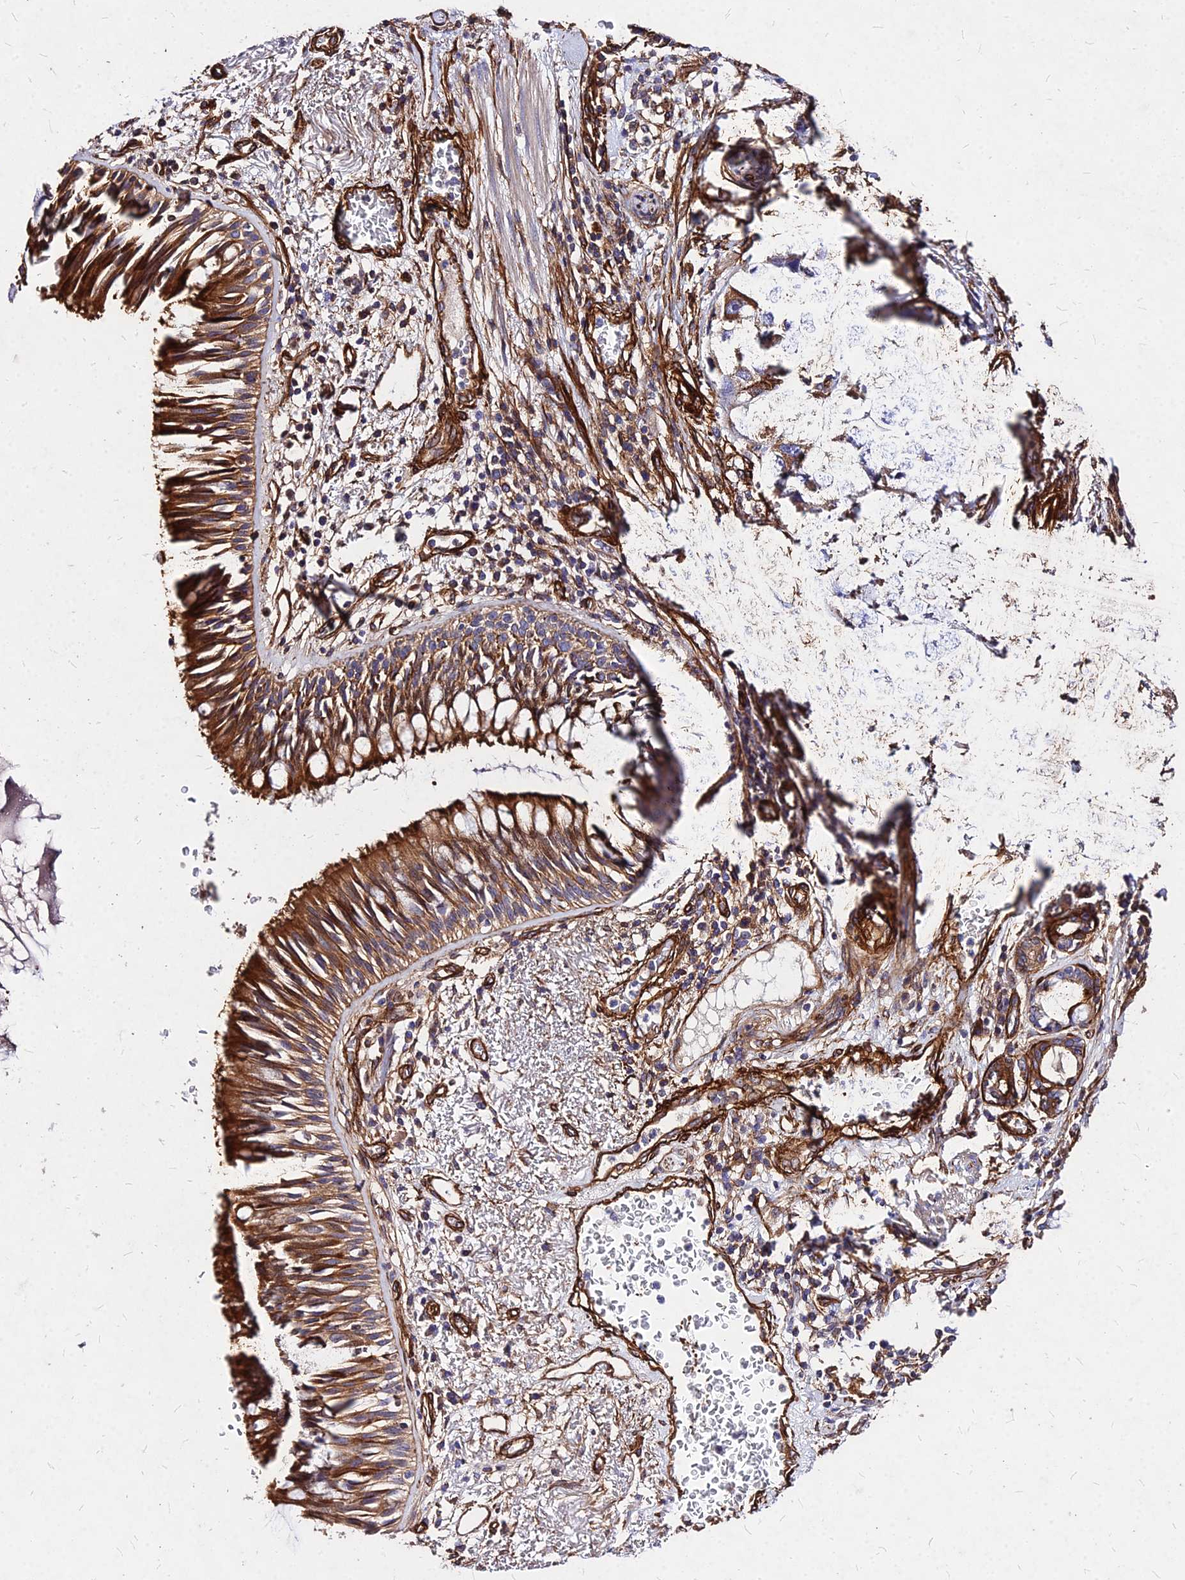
{"staining": {"intensity": "strong", "quantity": ">75%", "location": "cytoplasmic/membranous"}, "tissue": "bronchus", "cell_type": "Respiratory epithelial cells", "image_type": "normal", "snomed": [{"axis": "morphology", "description": "Normal tissue, NOS"}, {"axis": "morphology", "description": "Adenocarcinoma, NOS"}, {"axis": "morphology", "description": "Adenocarcinoma, metastatic, NOS"}, {"axis": "topography", "description": "Lymph node"}, {"axis": "topography", "description": "Bronchus"}, {"axis": "topography", "description": "Lung"}], "caption": "A brown stain labels strong cytoplasmic/membranous expression of a protein in respiratory epithelial cells of benign bronchus.", "gene": "EFCC1", "patient": {"sex": "female", "age": 54}}